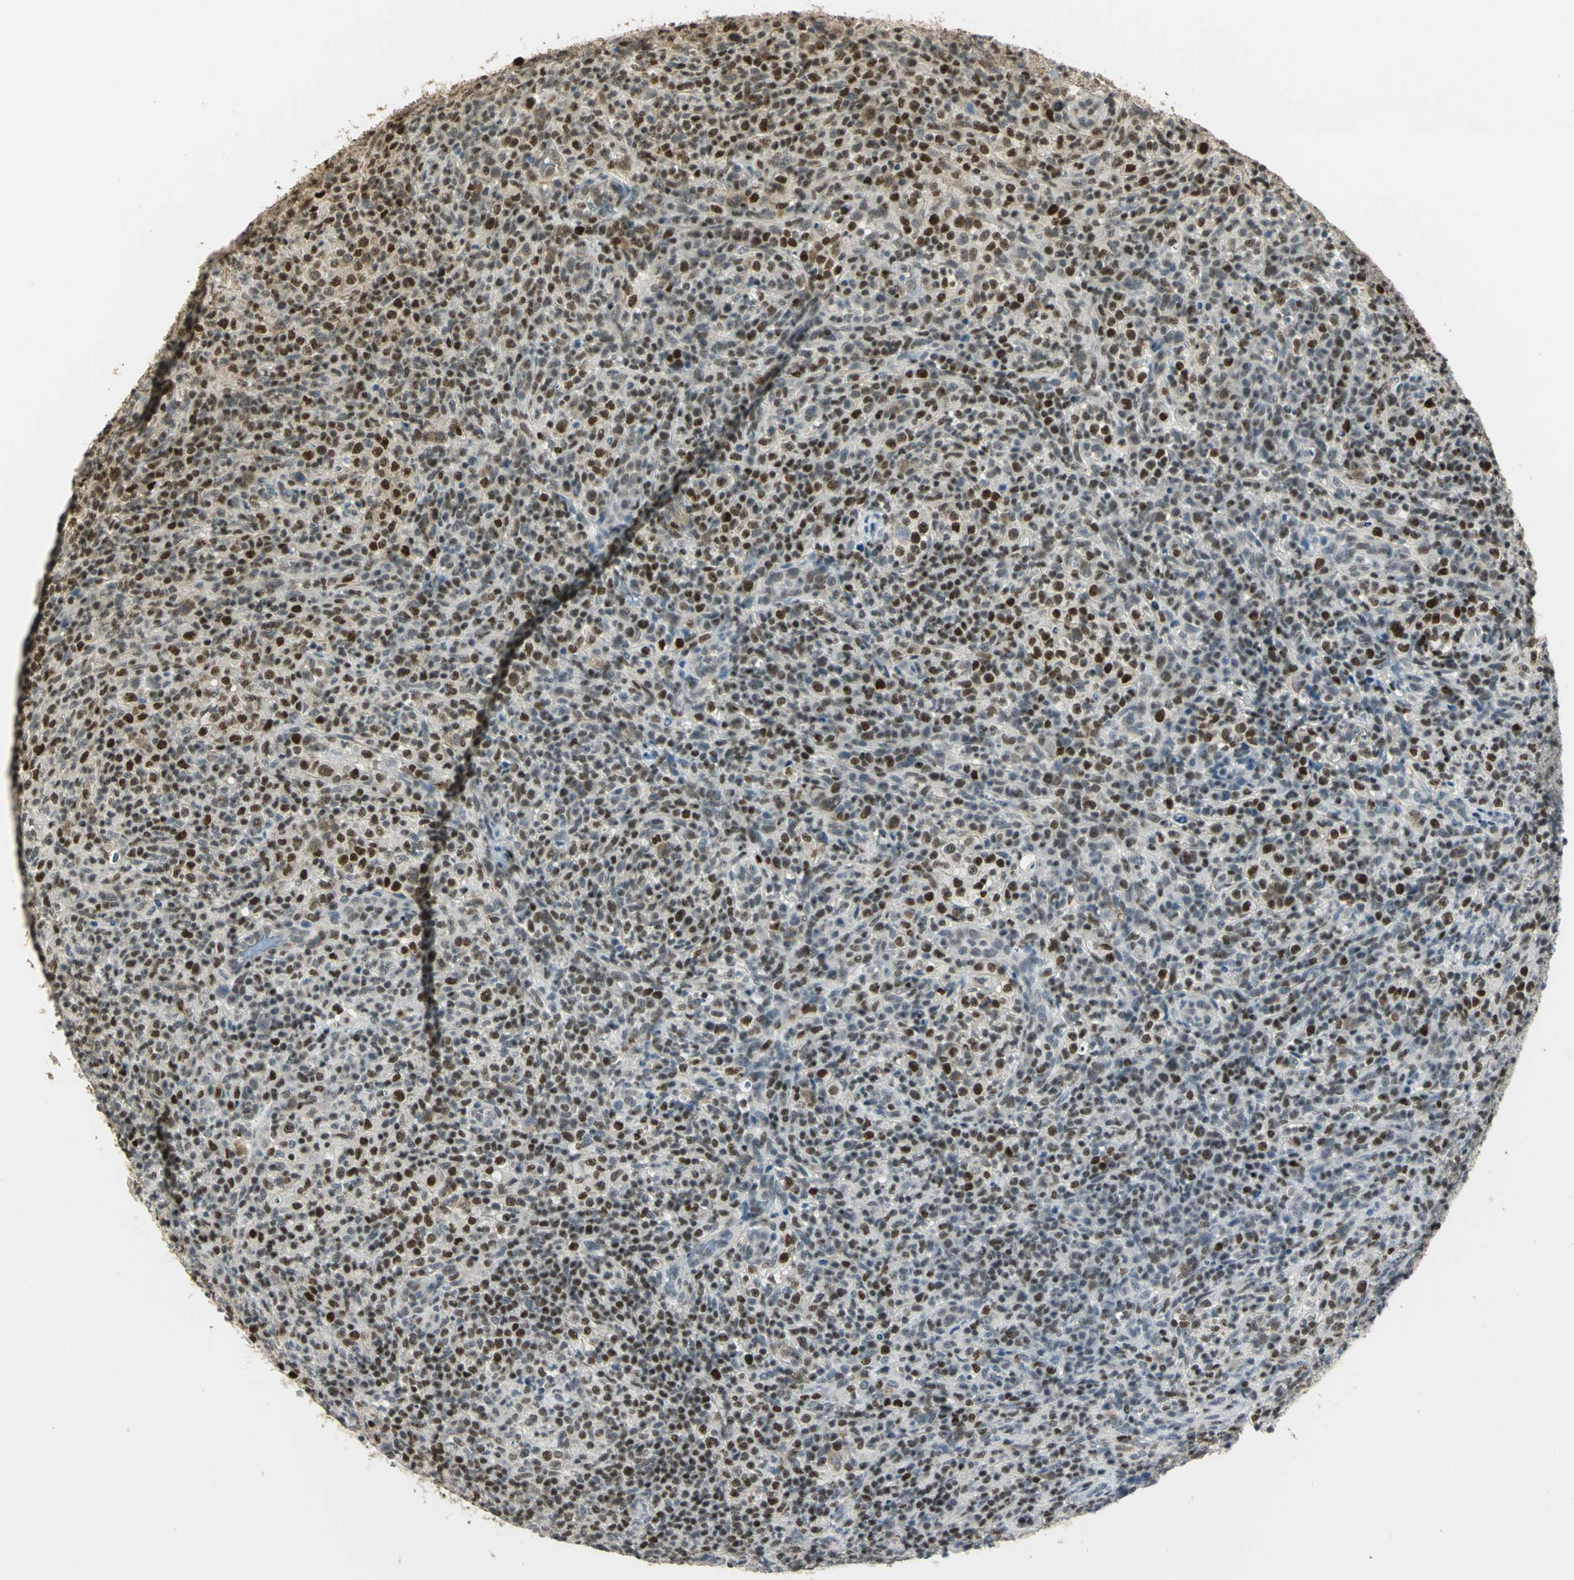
{"staining": {"intensity": "moderate", "quantity": "25%-75%", "location": "nuclear"}, "tissue": "lymphoma", "cell_type": "Tumor cells", "image_type": "cancer", "snomed": [{"axis": "morphology", "description": "Malignant lymphoma, non-Hodgkin's type, High grade"}, {"axis": "topography", "description": "Lymph node"}], "caption": "Immunohistochemical staining of human lymphoma reveals medium levels of moderate nuclear positivity in approximately 25%-75% of tumor cells.", "gene": "ELF1", "patient": {"sex": "female", "age": 76}}